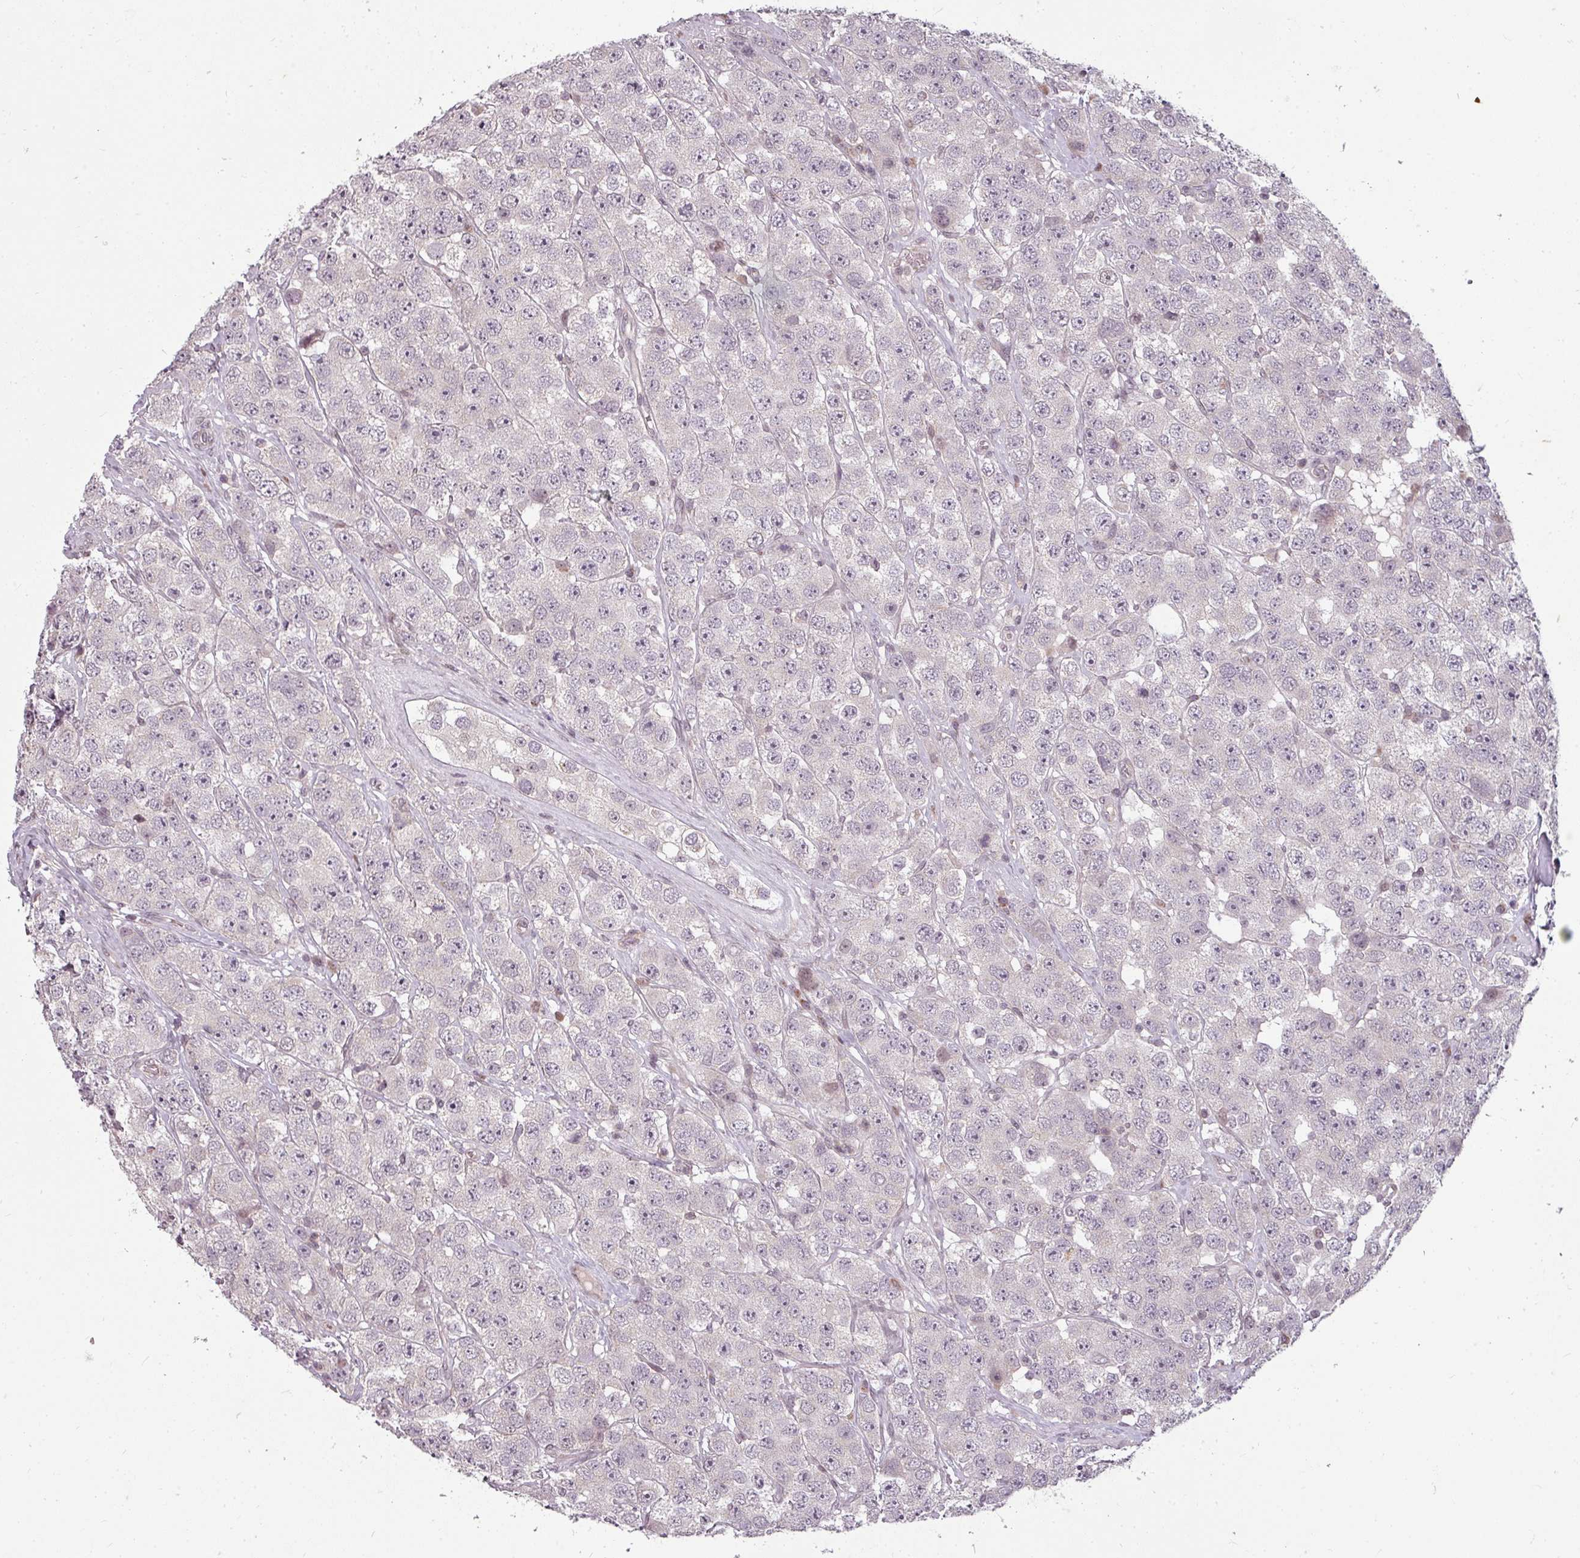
{"staining": {"intensity": "negative", "quantity": "none", "location": "none"}, "tissue": "testis cancer", "cell_type": "Tumor cells", "image_type": "cancer", "snomed": [{"axis": "morphology", "description": "Seminoma, NOS"}, {"axis": "topography", "description": "Testis"}], "caption": "An IHC image of testis seminoma is shown. There is no staining in tumor cells of testis seminoma.", "gene": "CLIC1", "patient": {"sex": "male", "age": 28}}